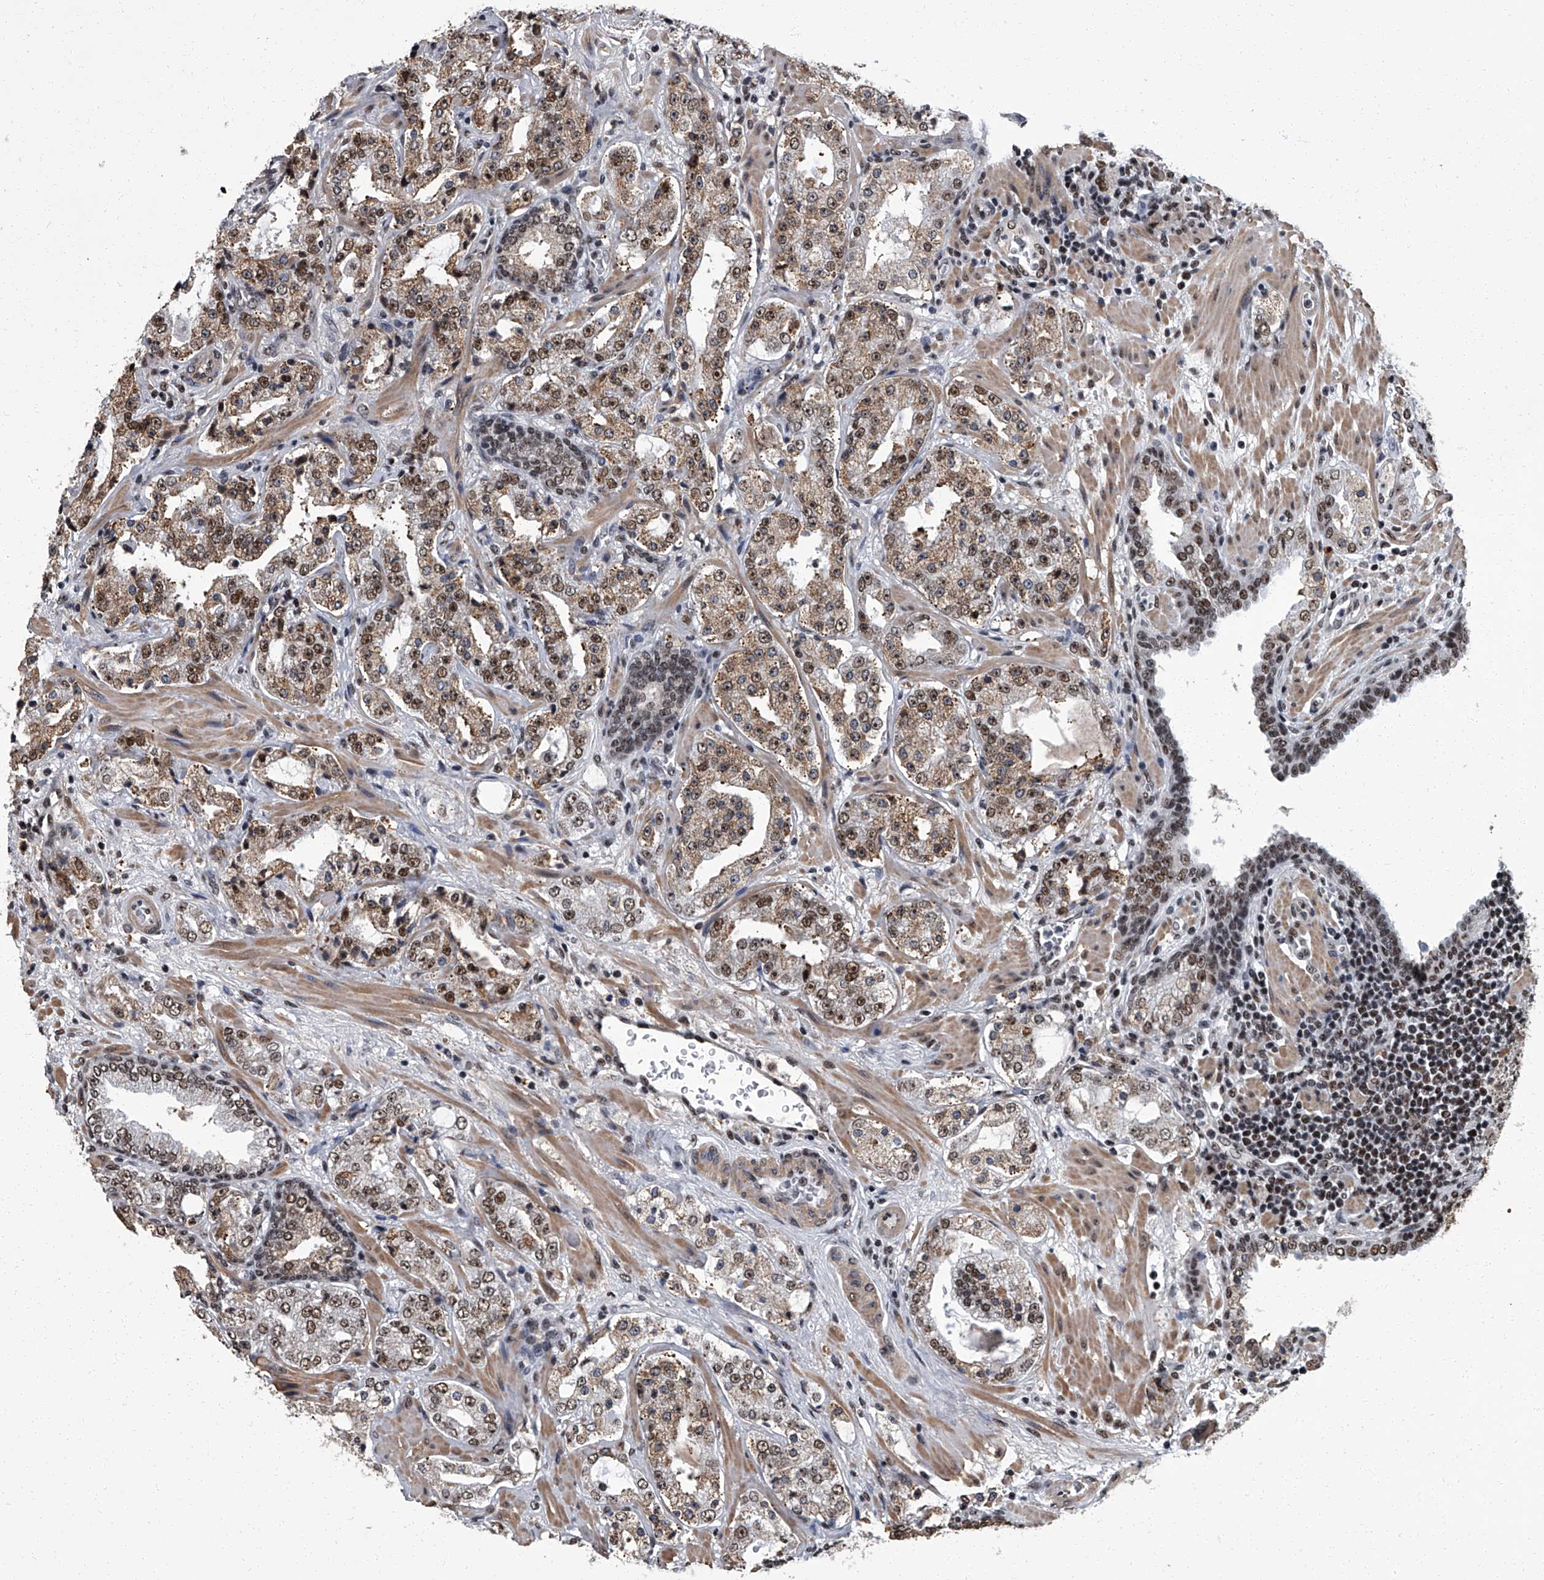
{"staining": {"intensity": "moderate", "quantity": ">75%", "location": "cytoplasmic/membranous,nuclear"}, "tissue": "prostate cancer", "cell_type": "Tumor cells", "image_type": "cancer", "snomed": [{"axis": "morphology", "description": "Adenocarcinoma, High grade"}, {"axis": "topography", "description": "Prostate"}], "caption": "An image showing moderate cytoplasmic/membranous and nuclear staining in approximately >75% of tumor cells in prostate cancer, as visualized by brown immunohistochemical staining.", "gene": "ZNF518B", "patient": {"sex": "male", "age": 64}}